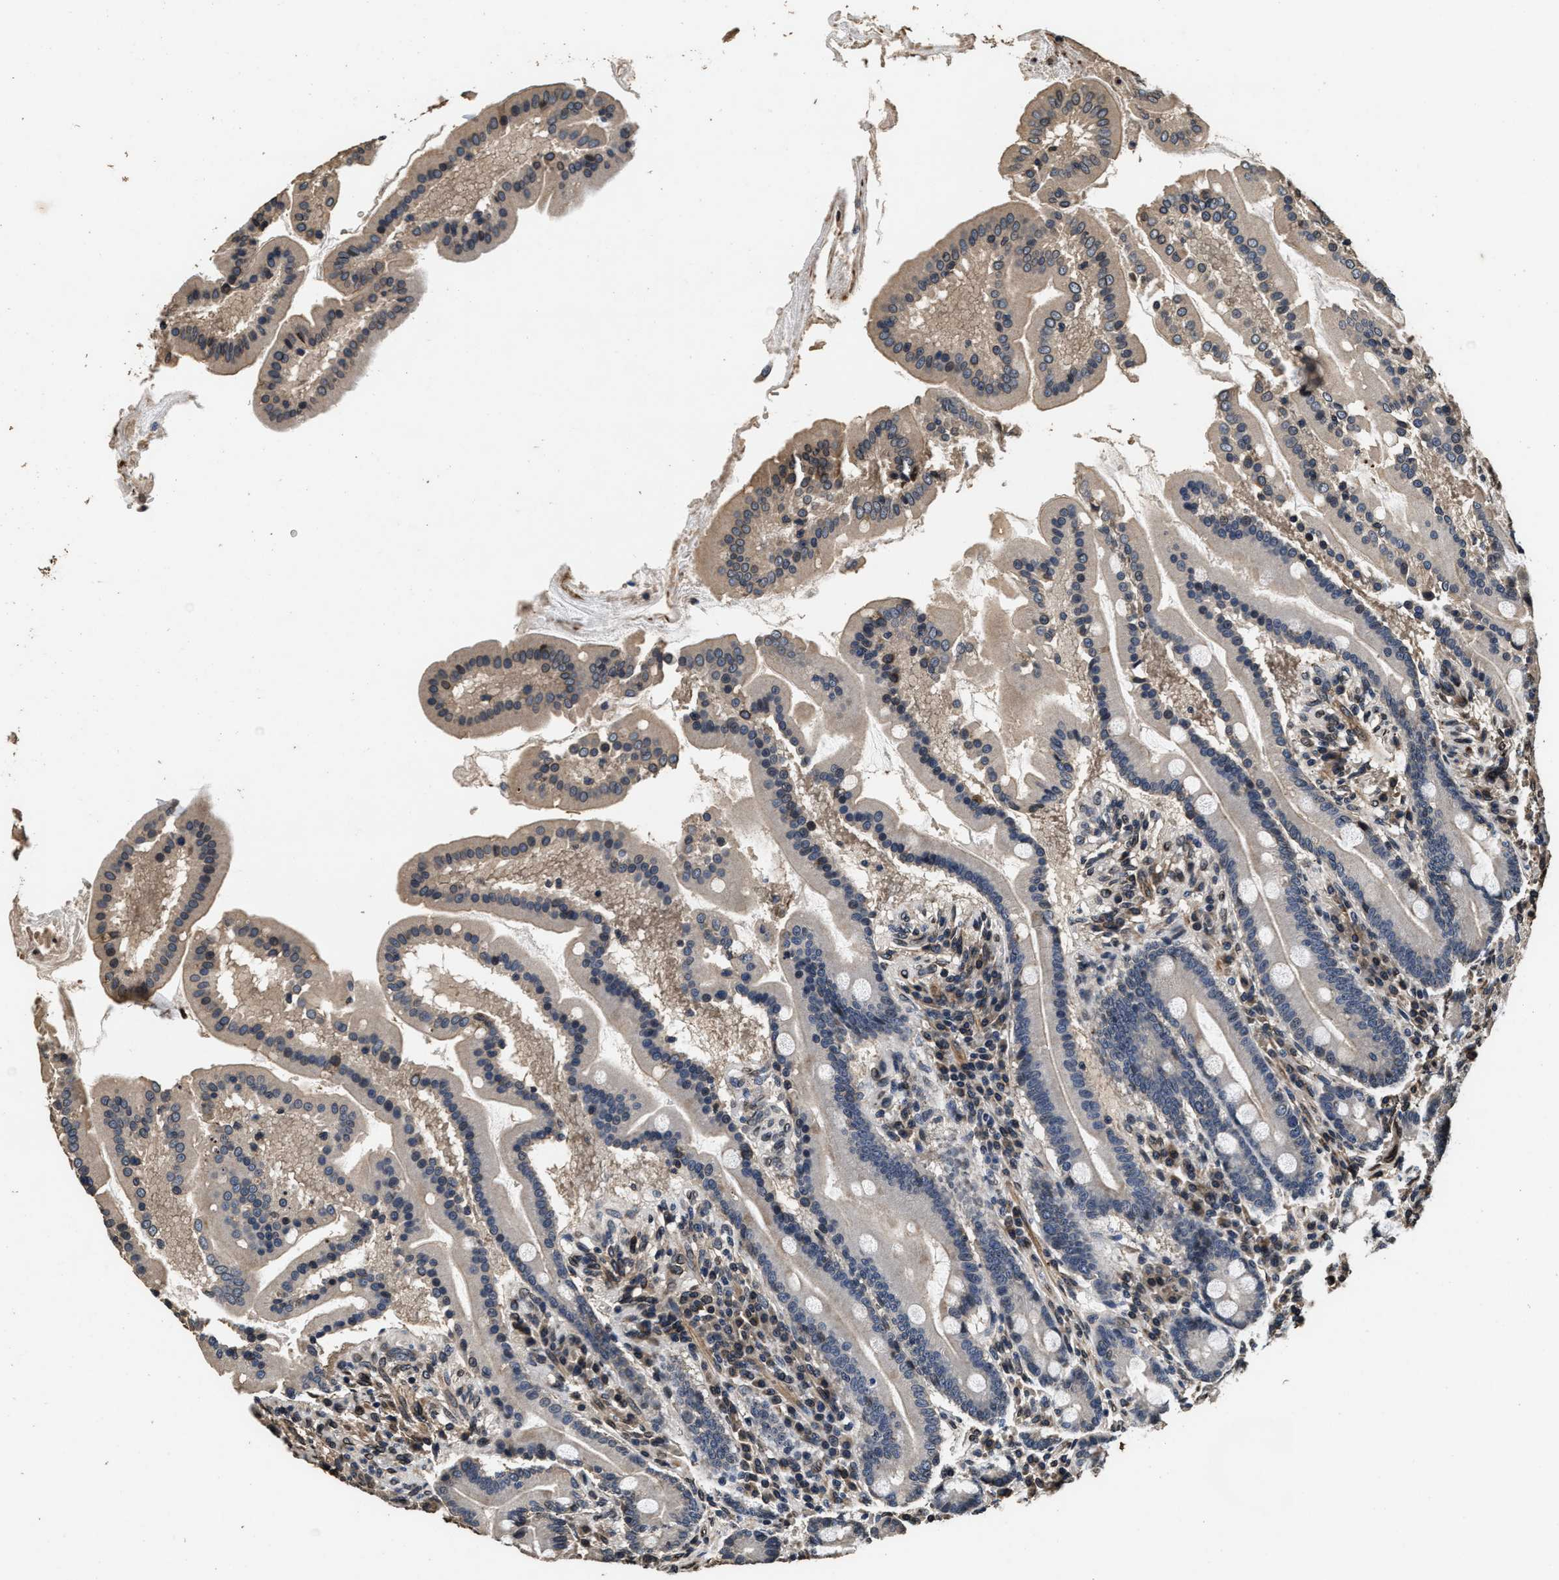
{"staining": {"intensity": "moderate", "quantity": "25%-75%", "location": "cytoplasmic/membranous"}, "tissue": "duodenum", "cell_type": "Glandular cells", "image_type": "normal", "snomed": [{"axis": "morphology", "description": "Normal tissue, NOS"}, {"axis": "topography", "description": "Duodenum"}], "caption": "Protein staining of unremarkable duodenum reveals moderate cytoplasmic/membranous staining in approximately 25%-75% of glandular cells. The staining is performed using DAB brown chromogen to label protein expression. The nuclei are counter-stained blue using hematoxylin.", "gene": "ACCS", "patient": {"sex": "male", "age": 50}}